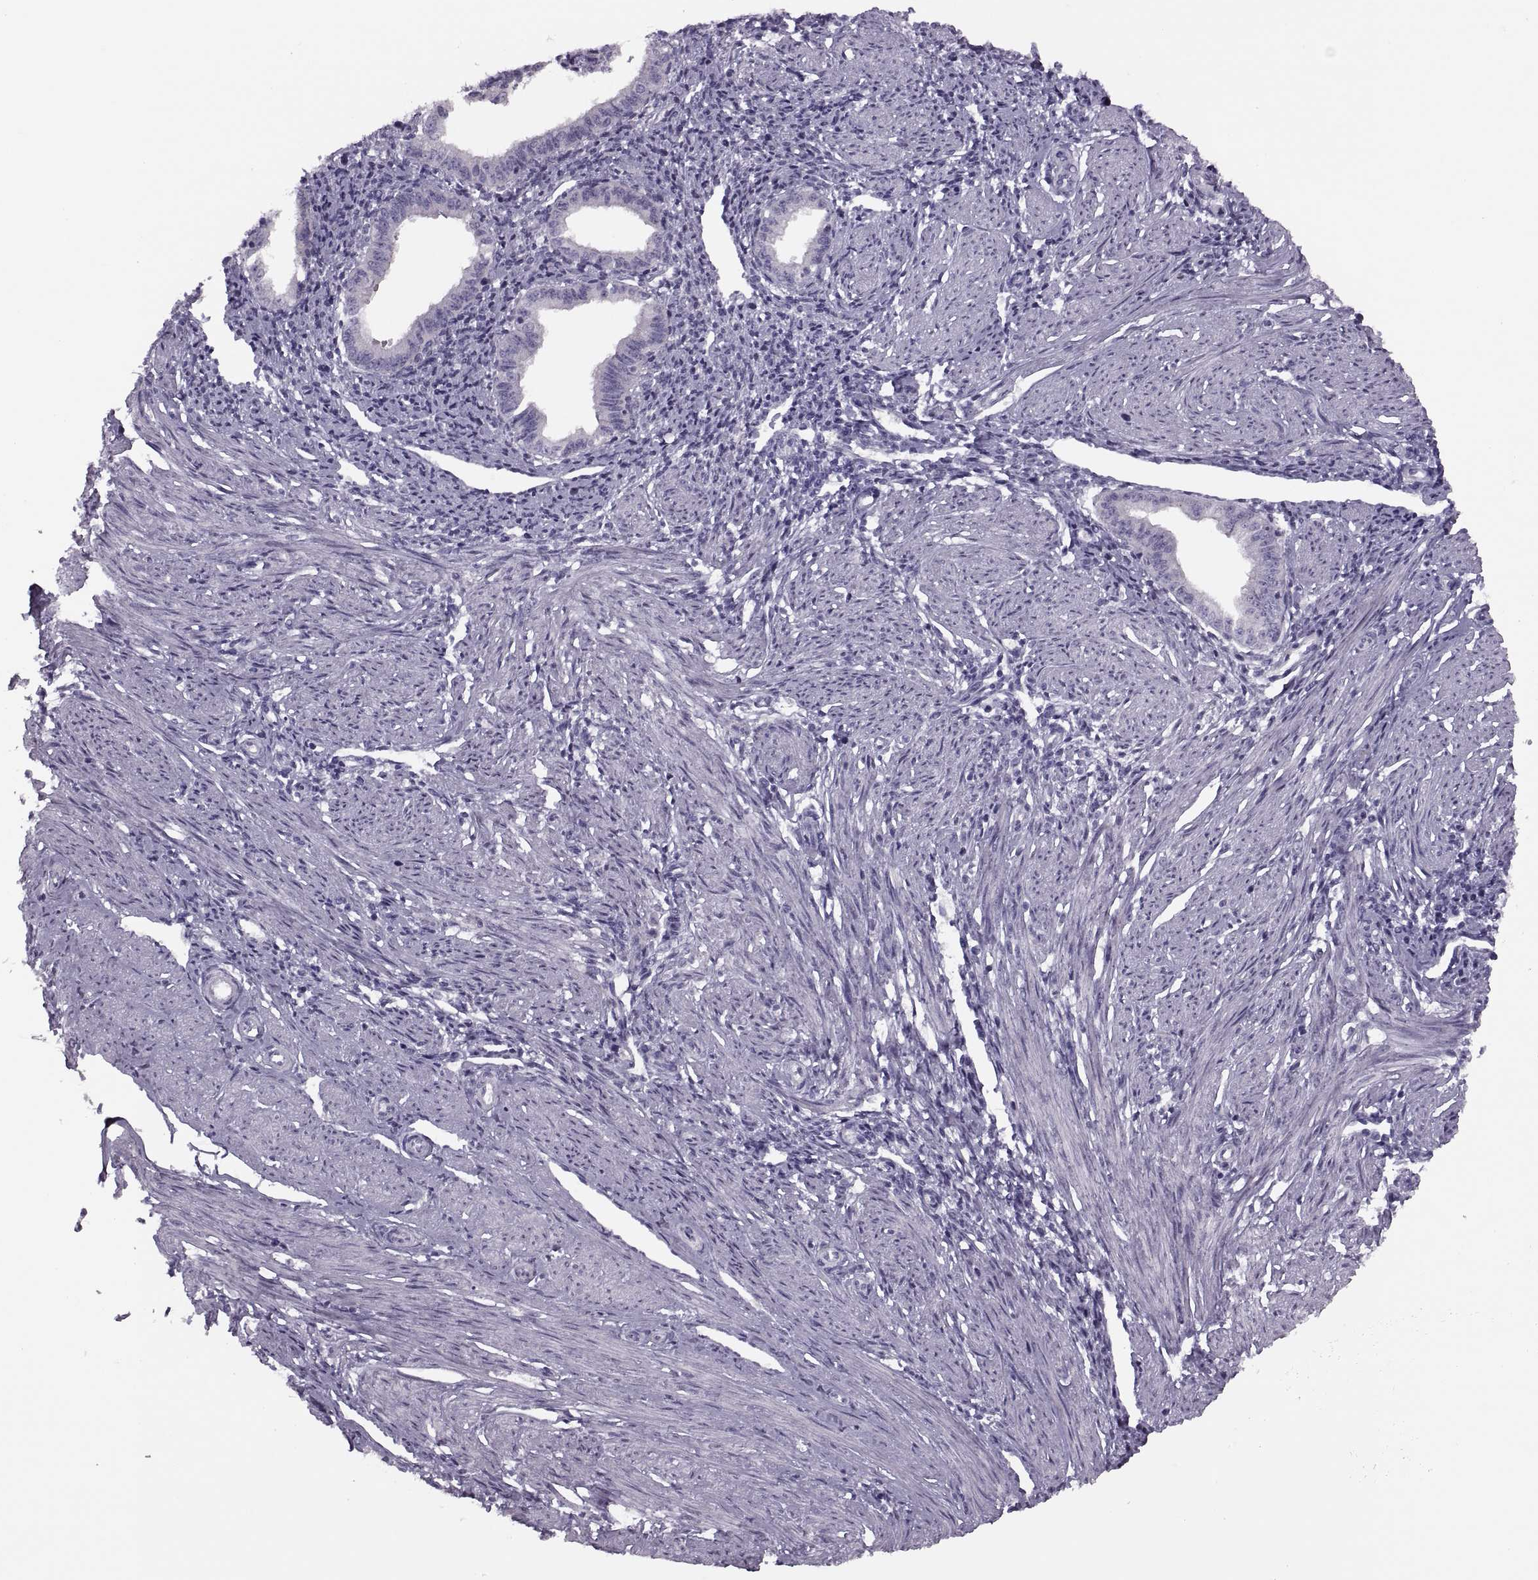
{"staining": {"intensity": "negative", "quantity": "none", "location": "none"}, "tissue": "endometrium", "cell_type": "Cells in endometrial stroma", "image_type": "normal", "snomed": [{"axis": "morphology", "description": "Normal tissue, NOS"}, {"axis": "topography", "description": "Endometrium"}], "caption": "High power microscopy image of an immunohistochemistry histopathology image of benign endometrium, revealing no significant staining in cells in endometrial stroma.", "gene": "PRSS54", "patient": {"sex": "female", "age": 37}}